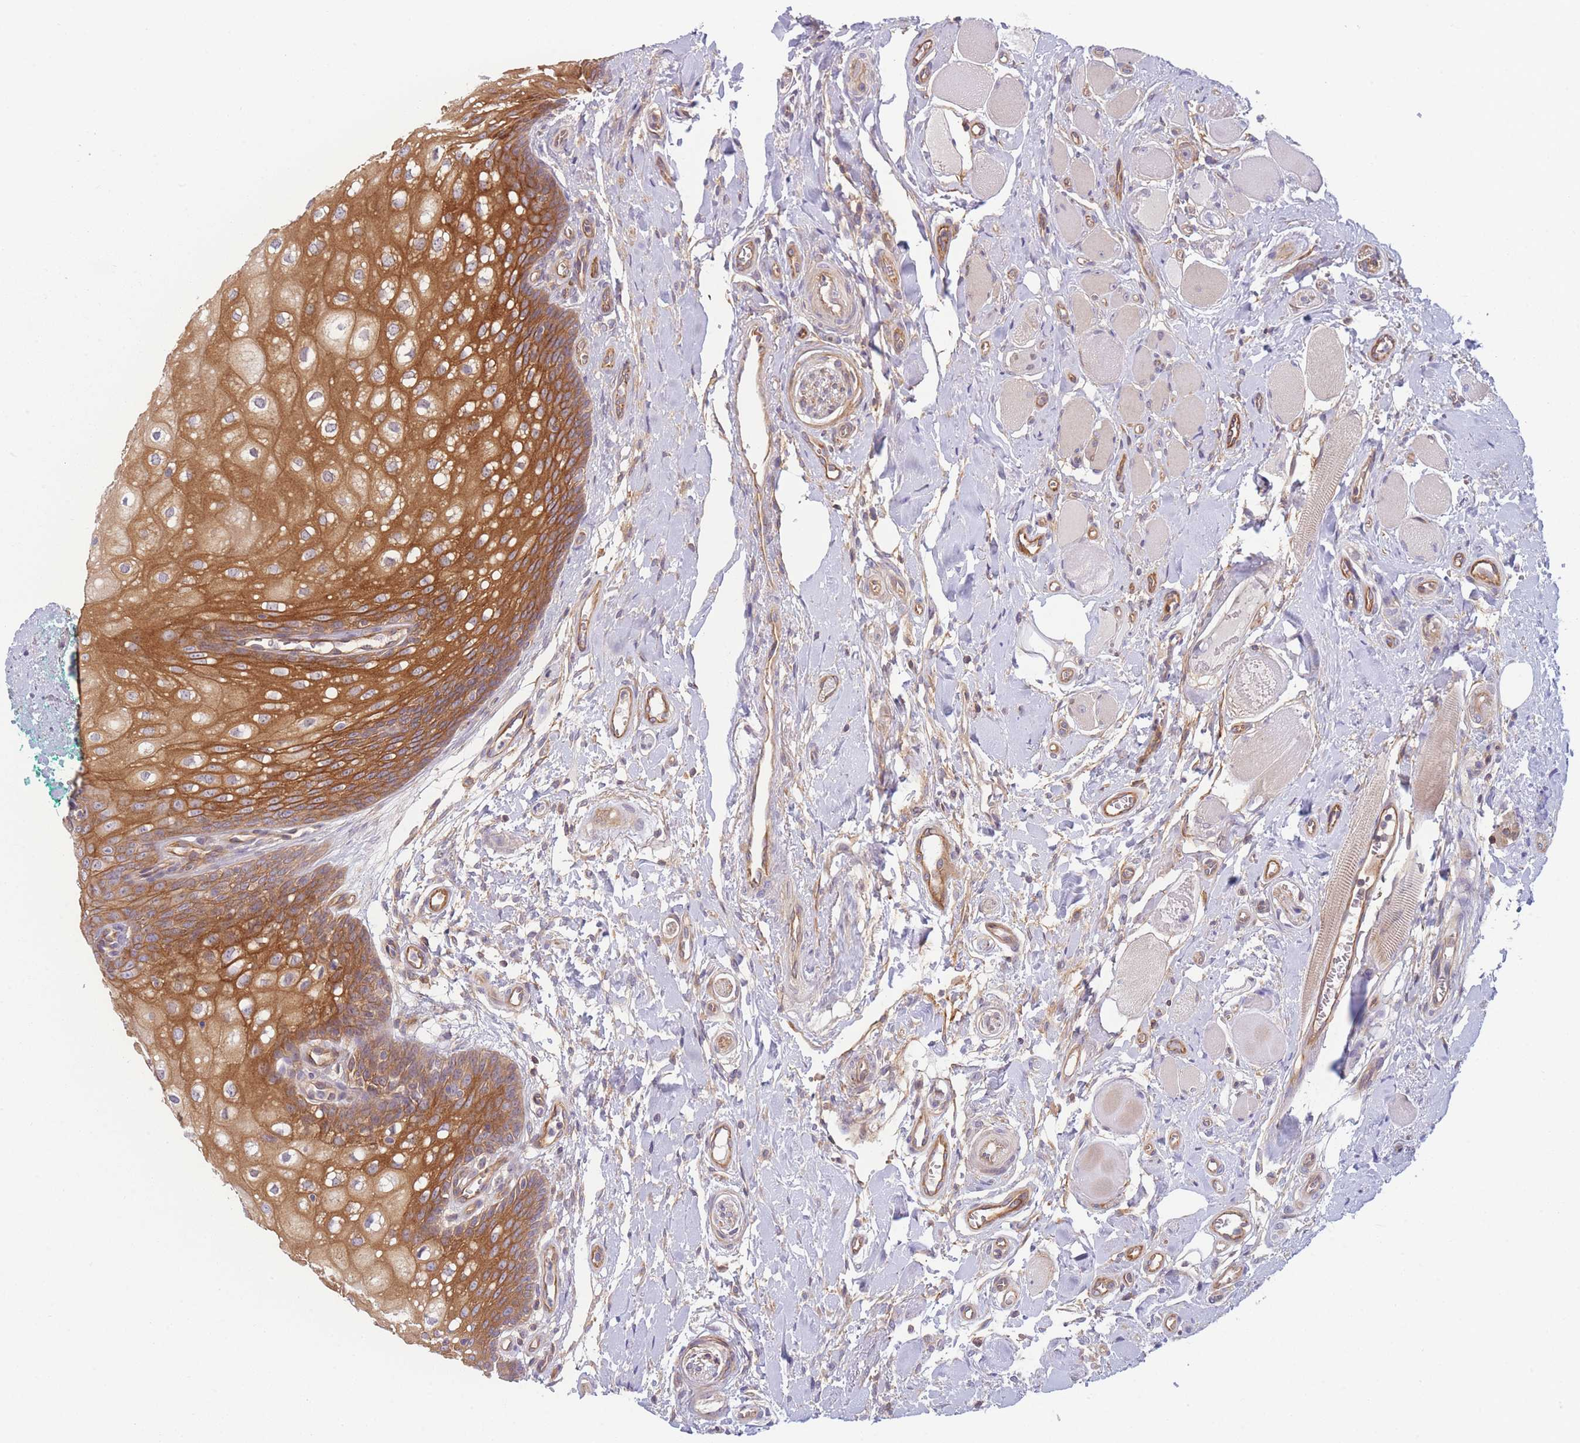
{"staining": {"intensity": "strong", "quantity": ">75%", "location": "cytoplasmic/membranous"}, "tissue": "oral mucosa", "cell_type": "Squamous epithelial cells", "image_type": "normal", "snomed": [{"axis": "morphology", "description": "Normal tissue, NOS"}, {"axis": "morphology", "description": "Squamous cell carcinoma, NOS"}, {"axis": "topography", "description": "Oral tissue"}, {"axis": "topography", "description": "Tounge, NOS"}, {"axis": "topography", "description": "Head-Neck"}], "caption": "Immunohistochemistry of benign oral mucosa shows high levels of strong cytoplasmic/membranous positivity in approximately >75% of squamous epithelial cells.", "gene": "WDR93", "patient": {"sex": "male", "age": 79}}